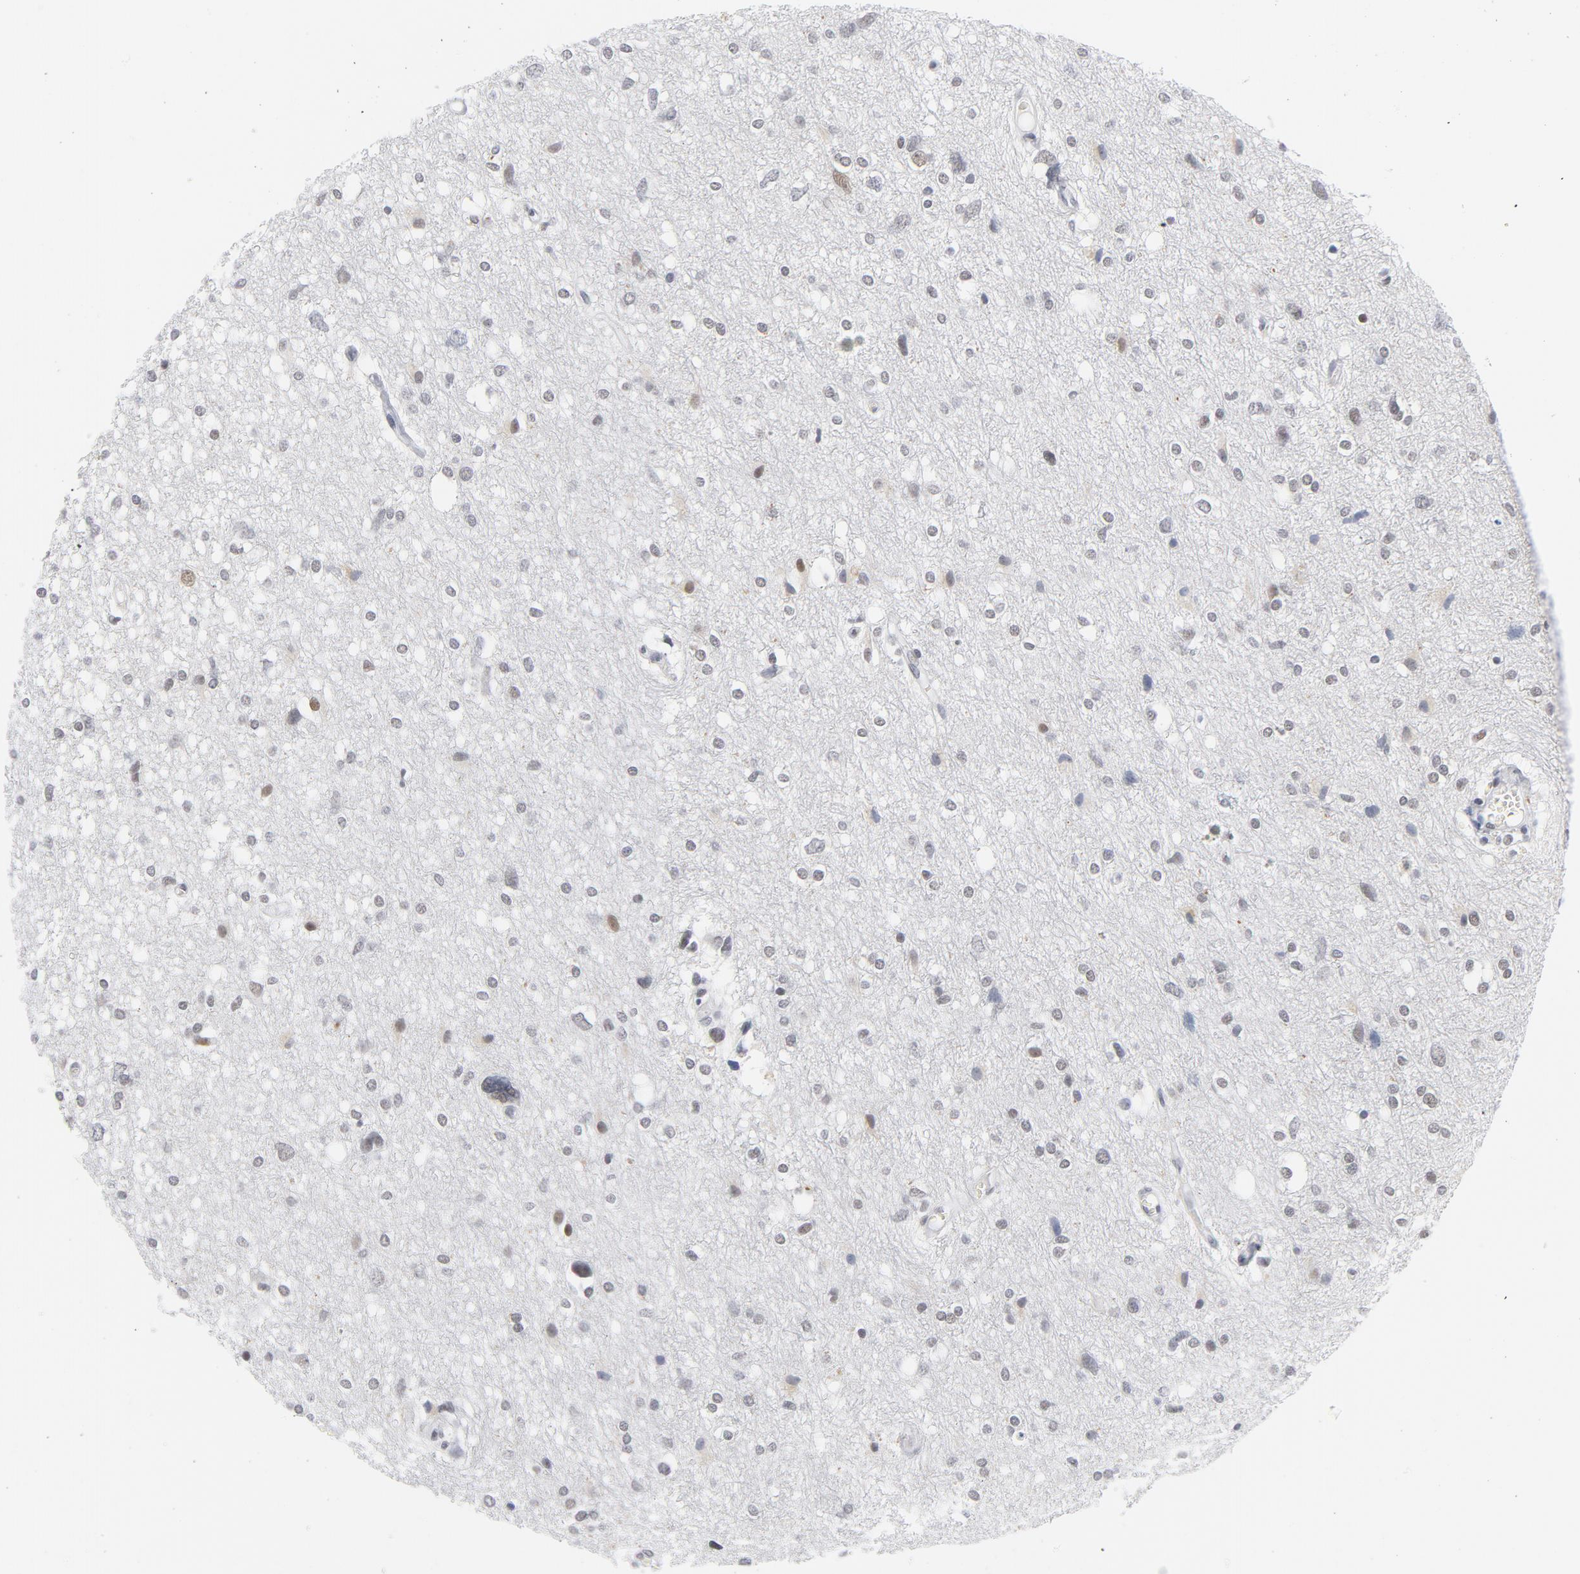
{"staining": {"intensity": "weak", "quantity": "25%-75%", "location": "nuclear"}, "tissue": "glioma", "cell_type": "Tumor cells", "image_type": "cancer", "snomed": [{"axis": "morphology", "description": "Glioma, malignant, High grade"}, {"axis": "topography", "description": "Brain"}], "caption": "Immunohistochemical staining of malignant glioma (high-grade) demonstrates low levels of weak nuclear expression in approximately 25%-75% of tumor cells.", "gene": "BAP1", "patient": {"sex": "female", "age": 59}}